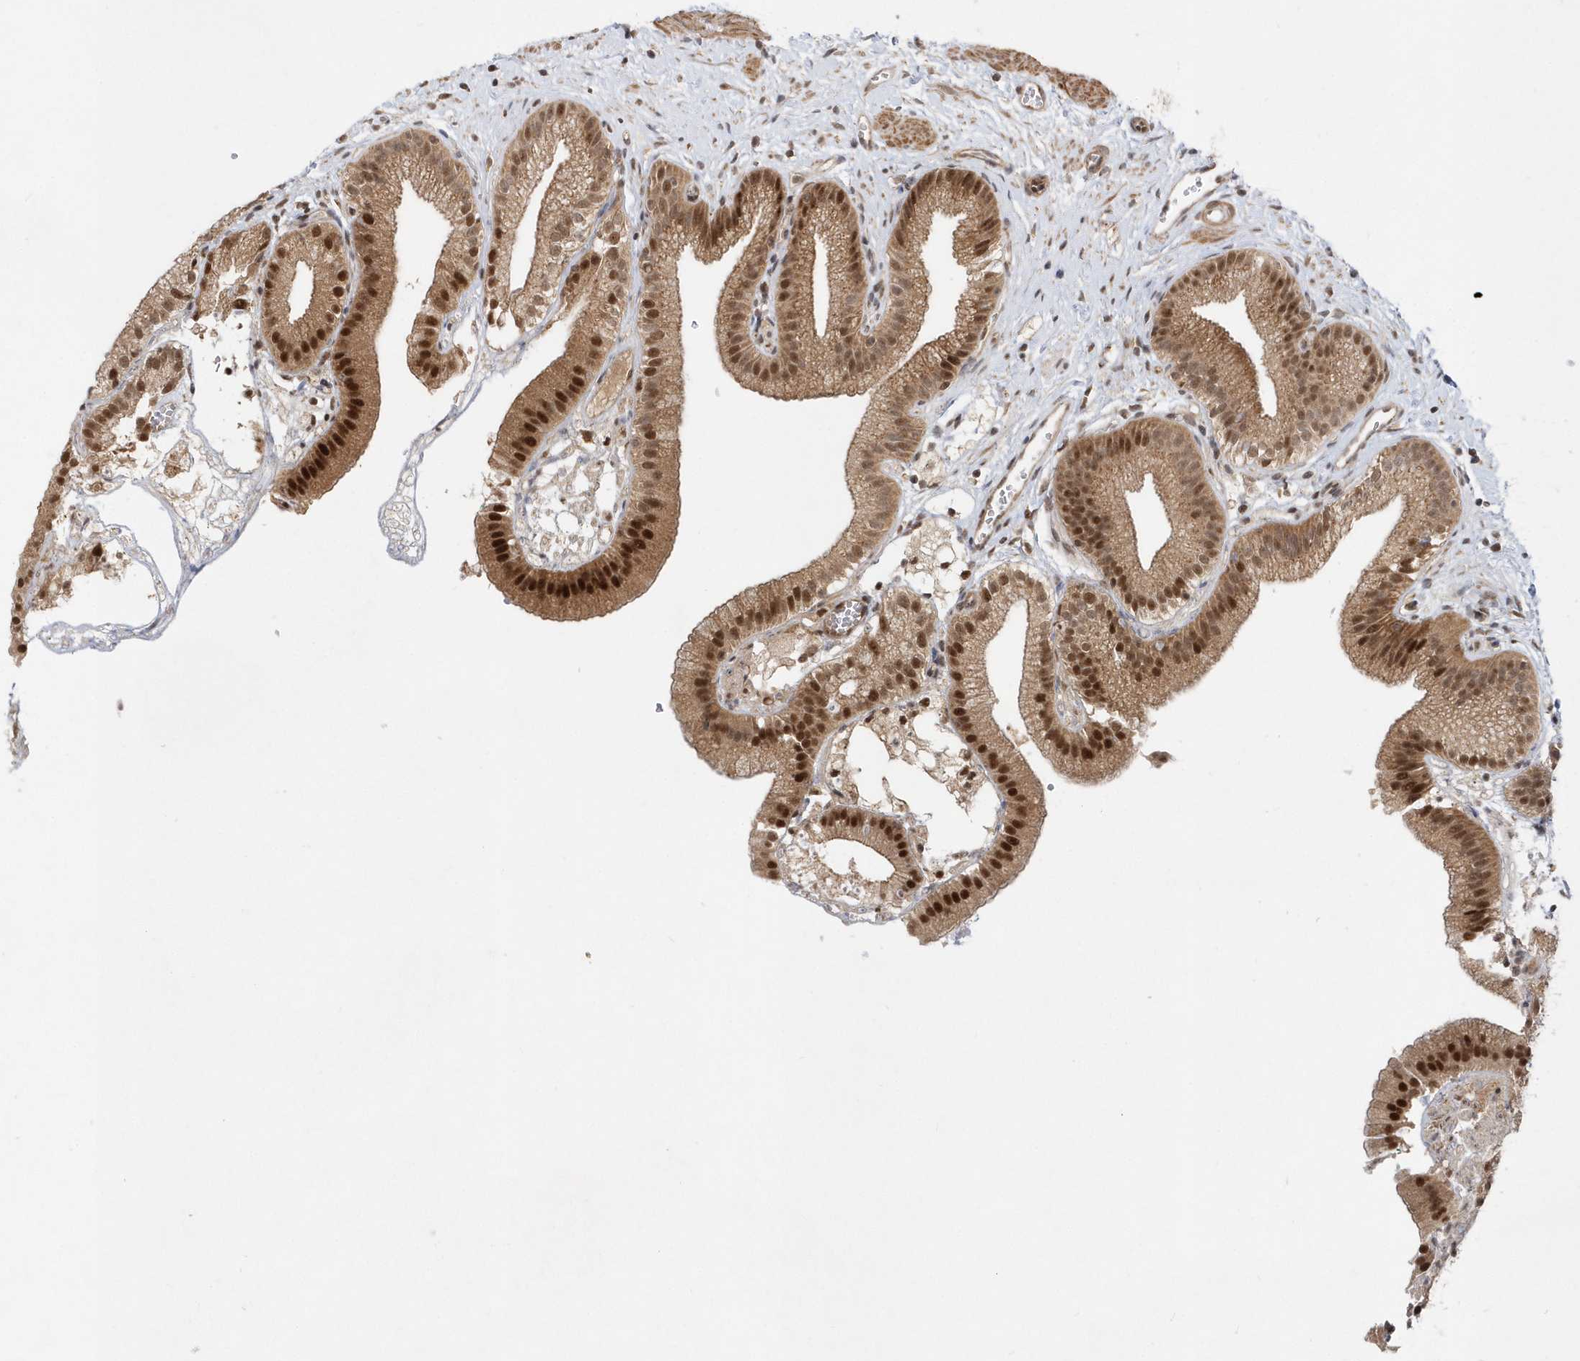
{"staining": {"intensity": "strong", "quantity": ">75%", "location": "cytoplasmic/membranous,nuclear"}, "tissue": "gallbladder", "cell_type": "Glandular cells", "image_type": "normal", "snomed": [{"axis": "morphology", "description": "Normal tissue, NOS"}, {"axis": "topography", "description": "Gallbladder"}], "caption": "A histopathology image of human gallbladder stained for a protein reveals strong cytoplasmic/membranous,nuclear brown staining in glandular cells.", "gene": "MXI1", "patient": {"sex": "male", "age": 55}}